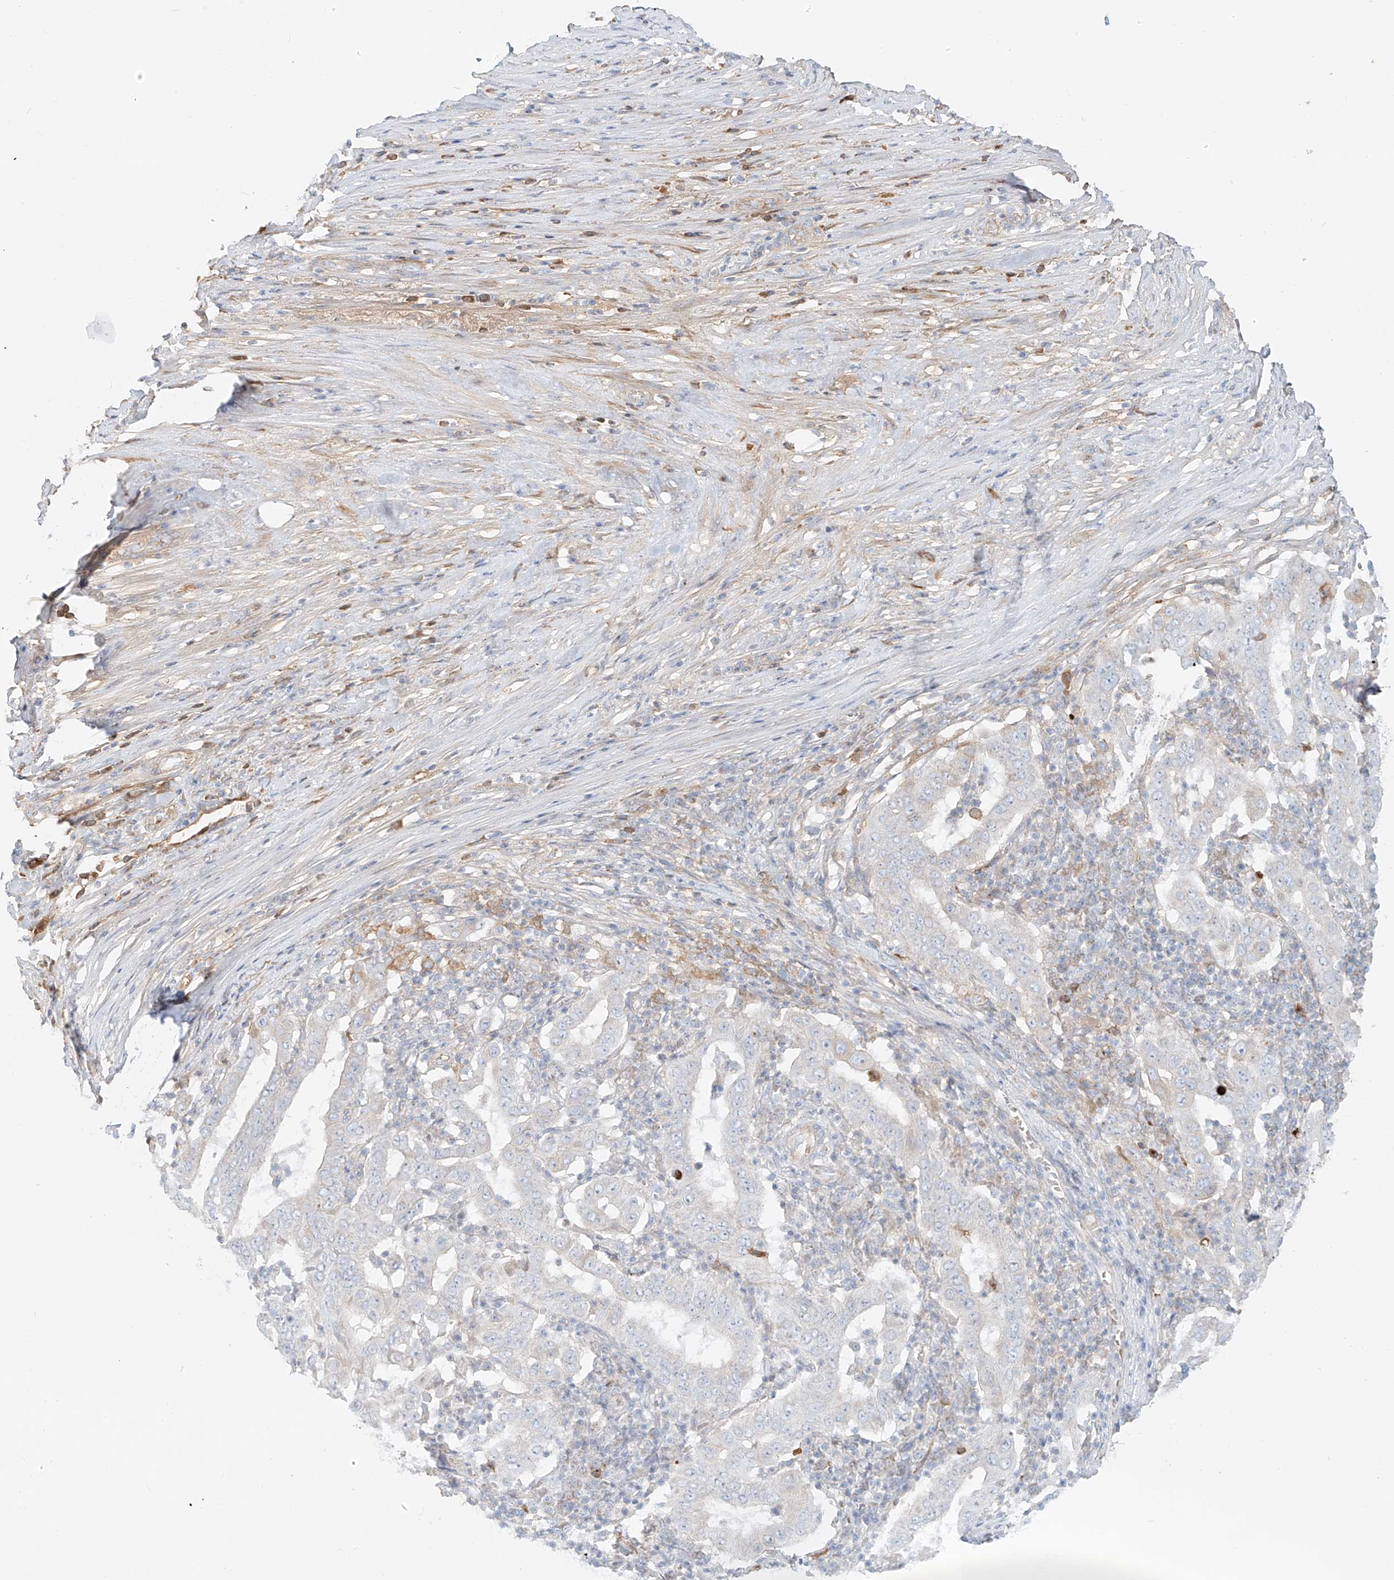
{"staining": {"intensity": "negative", "quantity": "none", "location": "none"}, "tissue": "pancreatic cancer", "cell_type": "Tumor cells", "image_type": "cancer", "snomed": [{"axis": "morphology", "description": "Adenocarcinoma, NOS"}, {"axis": "topography", "description": "Pancreas"}], "caption": "Immunohistochemical staining of human pancreatic cancer (adenocarcinoma) shows no significant staining in tumor cells.", "gene": "OCSTAMP", "patient": {"sex": "male", "age": 63}}